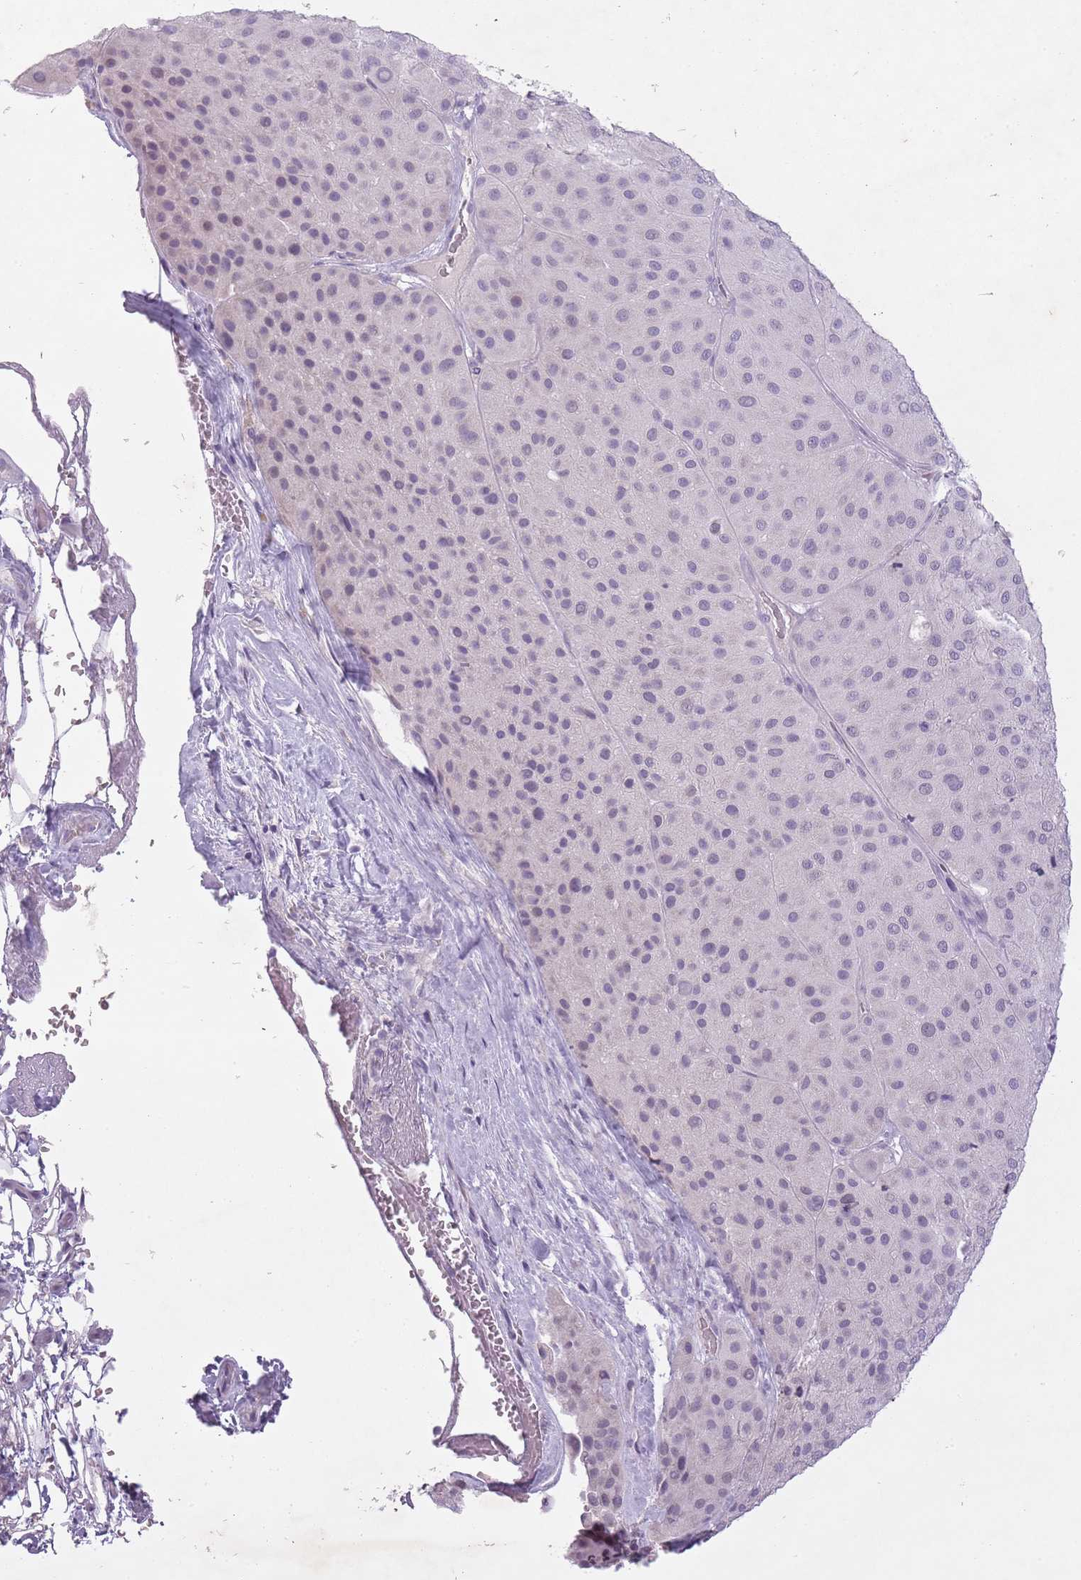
{"staining": {"intensity": "negative", "quantity": "none", "location": "none"}, "tissue": "melanoma", "cell_type": "Tumor cells", "image_type": "cancer", "snomed": [{"axis": "morphology", "description": "Malignant melanoma, Metastatic site"}, {"axis": "topography", "description": "Smooth muscle"}], "caption": "Immunohistochemistry micrograph of melanoma stained for a protein (brown), which displays no expression in tumor cells.", "gene": "FAM43B", "patient": {"sex": "male", "age": 41}}